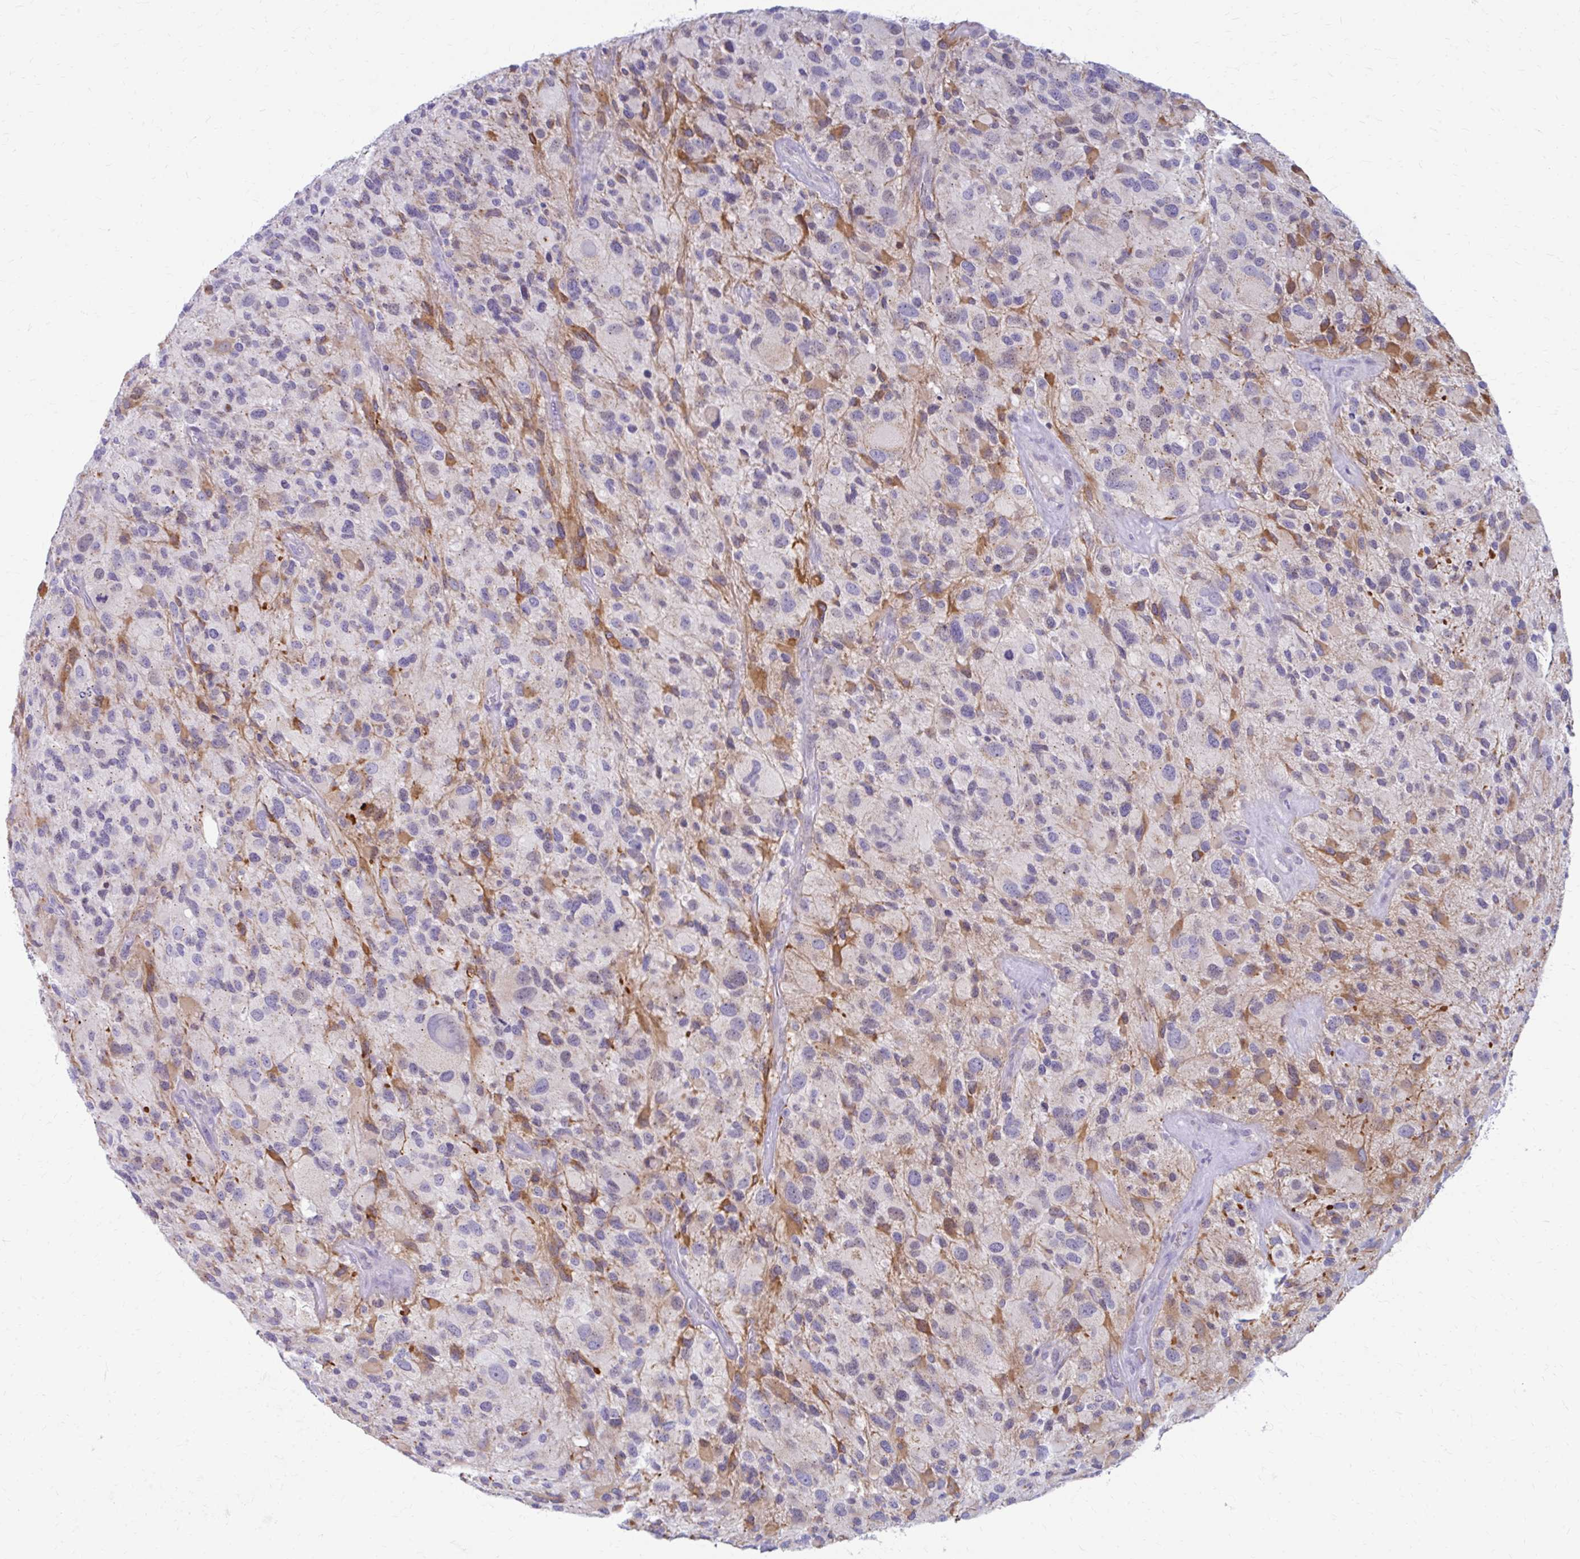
{"staining": {"intensity": "moderate", "quantity": "<25%", "location": "cytoplasmic/membranous"}, "tissue": "glioma", "cell_type": "Tumor cells", "image_type": "cancer", "snomed": [{"axis": "morphology", "description": "Glioma, malignant, High grade"}, {"axis": "topography", "description": "Brain"}], "caption": "Malignant high-grade glioma stained for a protein (brown) displays moderate cytoplasmic/membranous positive expression in about <25% of tumor cells.", "gene": "RADIL", "patient": {"sex": "female", "age": 67}}